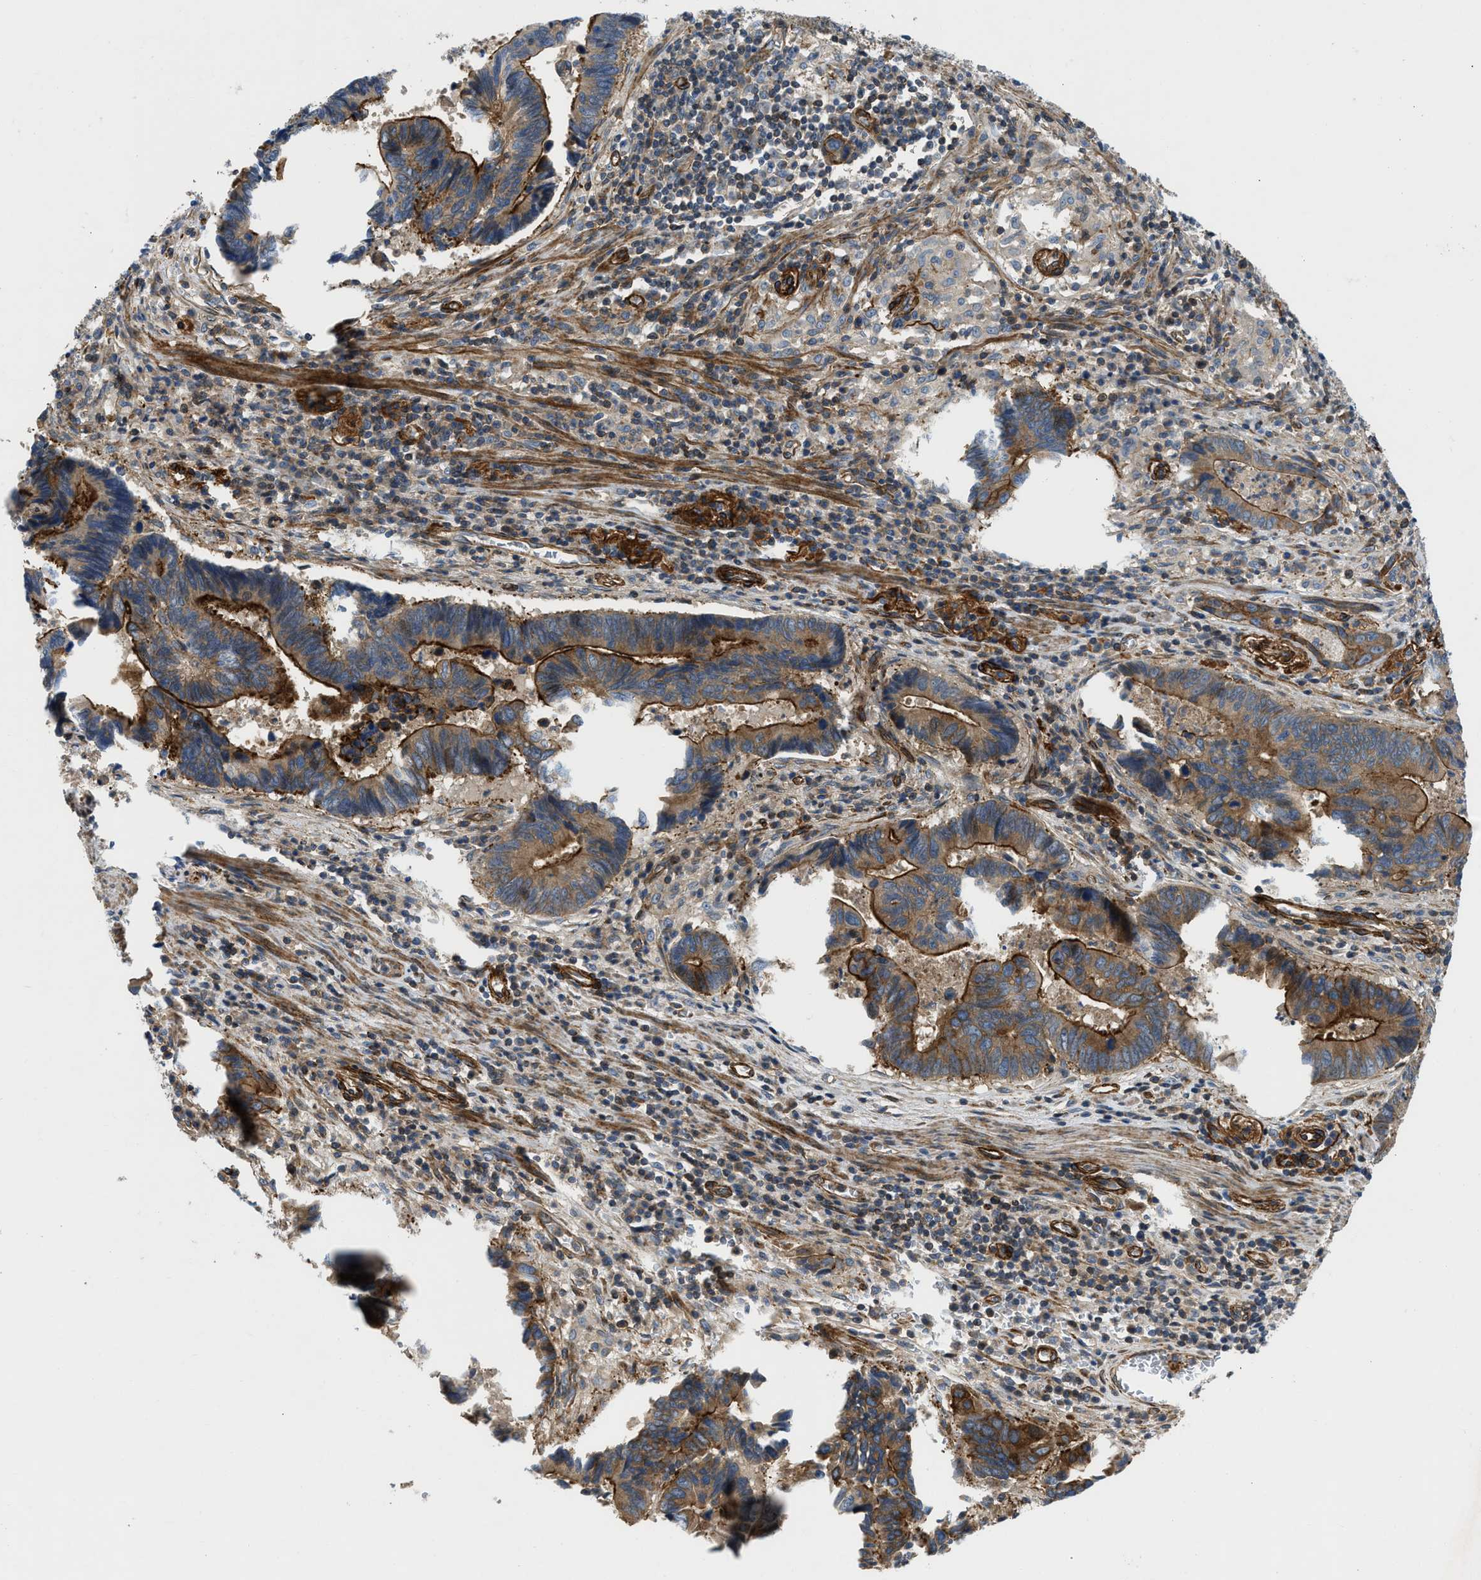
{"staining": {"intensity": "strong", "quantity": ">75%", "location": "cytoplasmic/membranous"}, "tissue": "pancreatic cancer", "cell_type": "Tumor cells", "image_type": "cancer", "snomed": [{"axis": "morphology", "description": "Adenocarcinoma, NOS"}, {"axis": "topography", "description": "Pancreas"}], "caption": "The image demonstrates staining of pancreatic cancer, revealing strong cytoplasmic/membranous protein expression (brown color) within tumor cells.", "gene": "NYNRIN", "patient": {"sex": "female", "age": 70}}